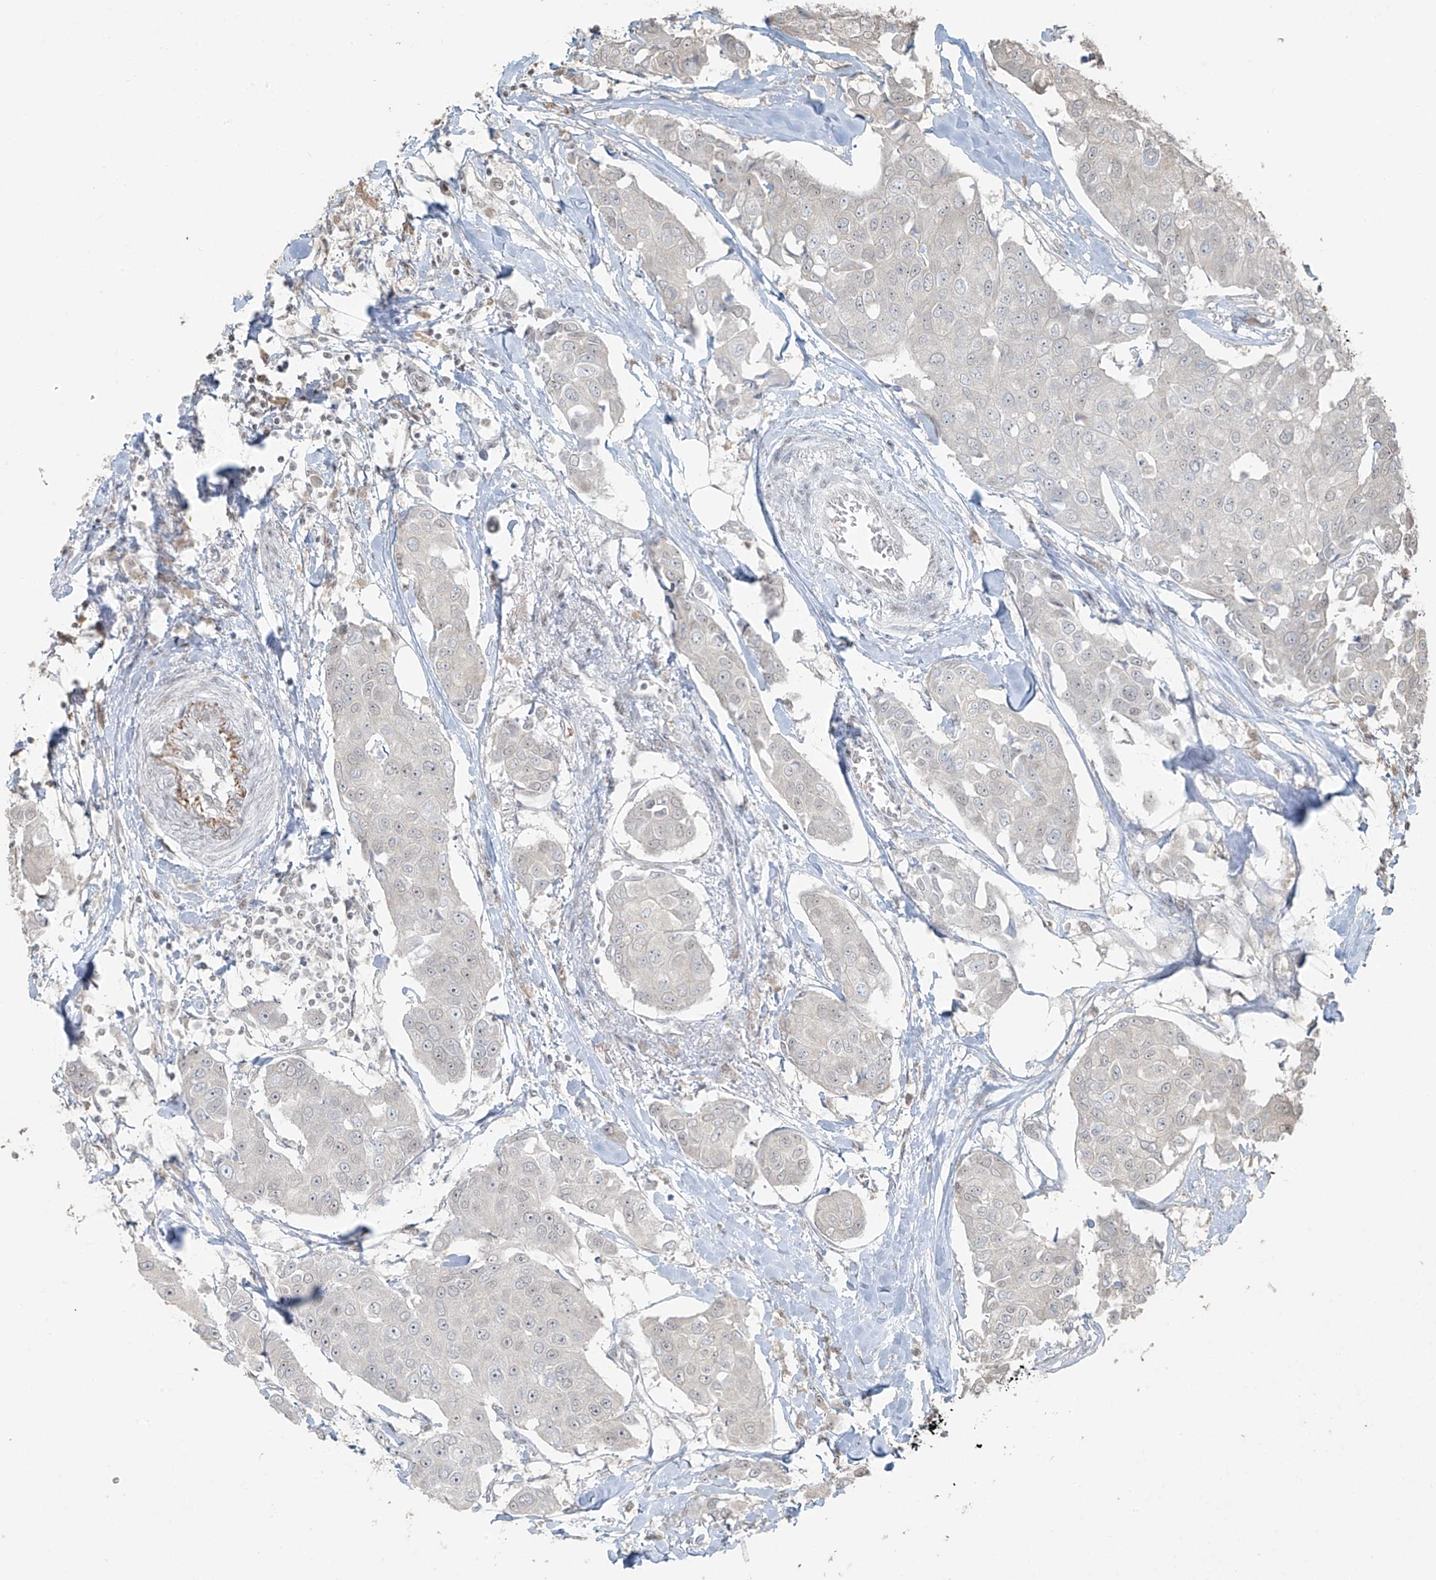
{"staining": {"intensity": "negative", "quantity": "none", "location": "none"}, "tissue": "breast cancer", "cell_type": "Tumor cells", "image_type": "cancer", "snomed": [{"axis": "morphology", "description": "Duct carcinoma"}, {"axis": "topography", "description": "Breast"}], "caption": "Immunohistochemistry micrograph of human breast intraductal carcinoma stained for a protein (brown), which demonstrates no staining in tumor cells.", "gene": "TTC22", "patient": {"sex": "female", "age": 80}}